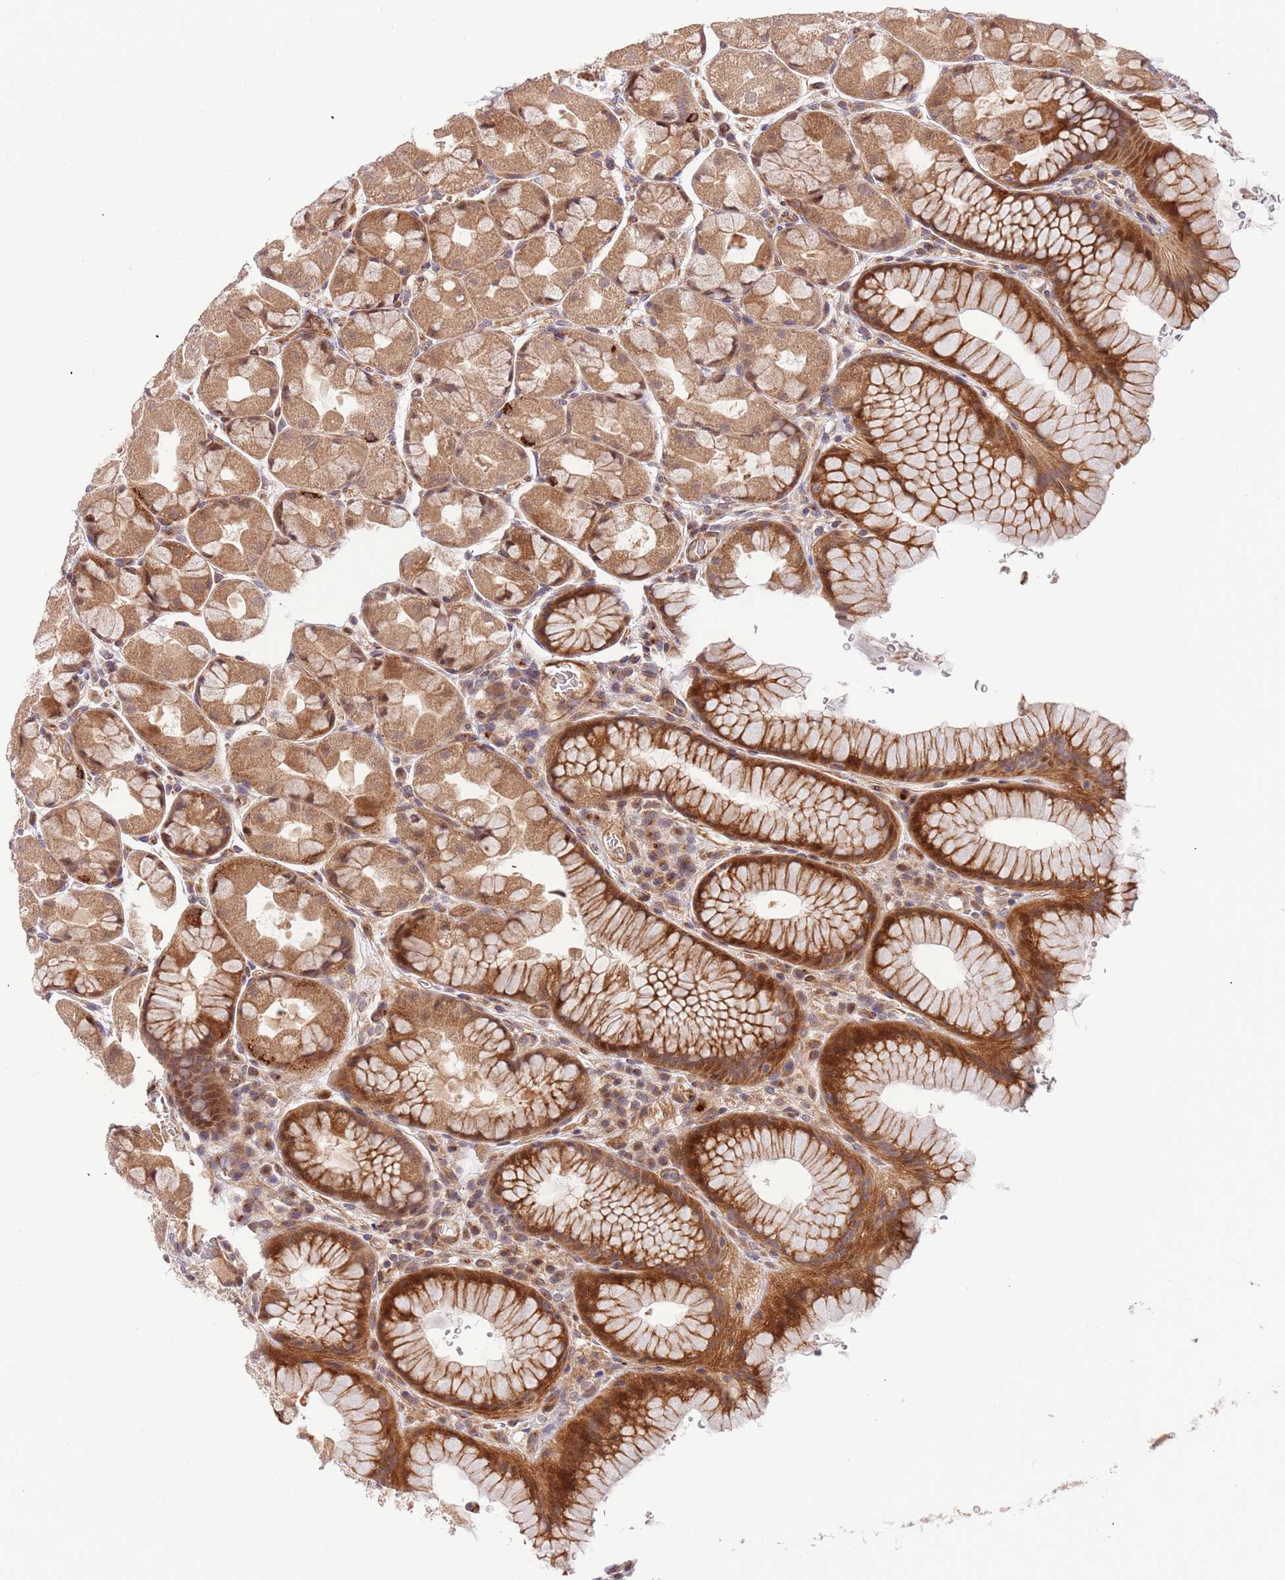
{"staining": {"intensity": "strong", "quantity": "25%-75%", "location": "cytoplasmic/membranous"}, "tissue": "stomach", "cell_type": "Glandular cells", "image_type": "normal", "snomed": [{"axis": "morphology", "description": "Normal tissue, NOS"}, {"axis": "topography", "description": "Stomach"}], "caption": "The photomicrograph exhibits staining of normal stomach, revealing strong cytoplasmic/membranous protein expression (brown color) within glandular cells. Nuclei are stained in blue.", "gene": "HAUS3", "patient": {"sex": "male", "age": 57}}